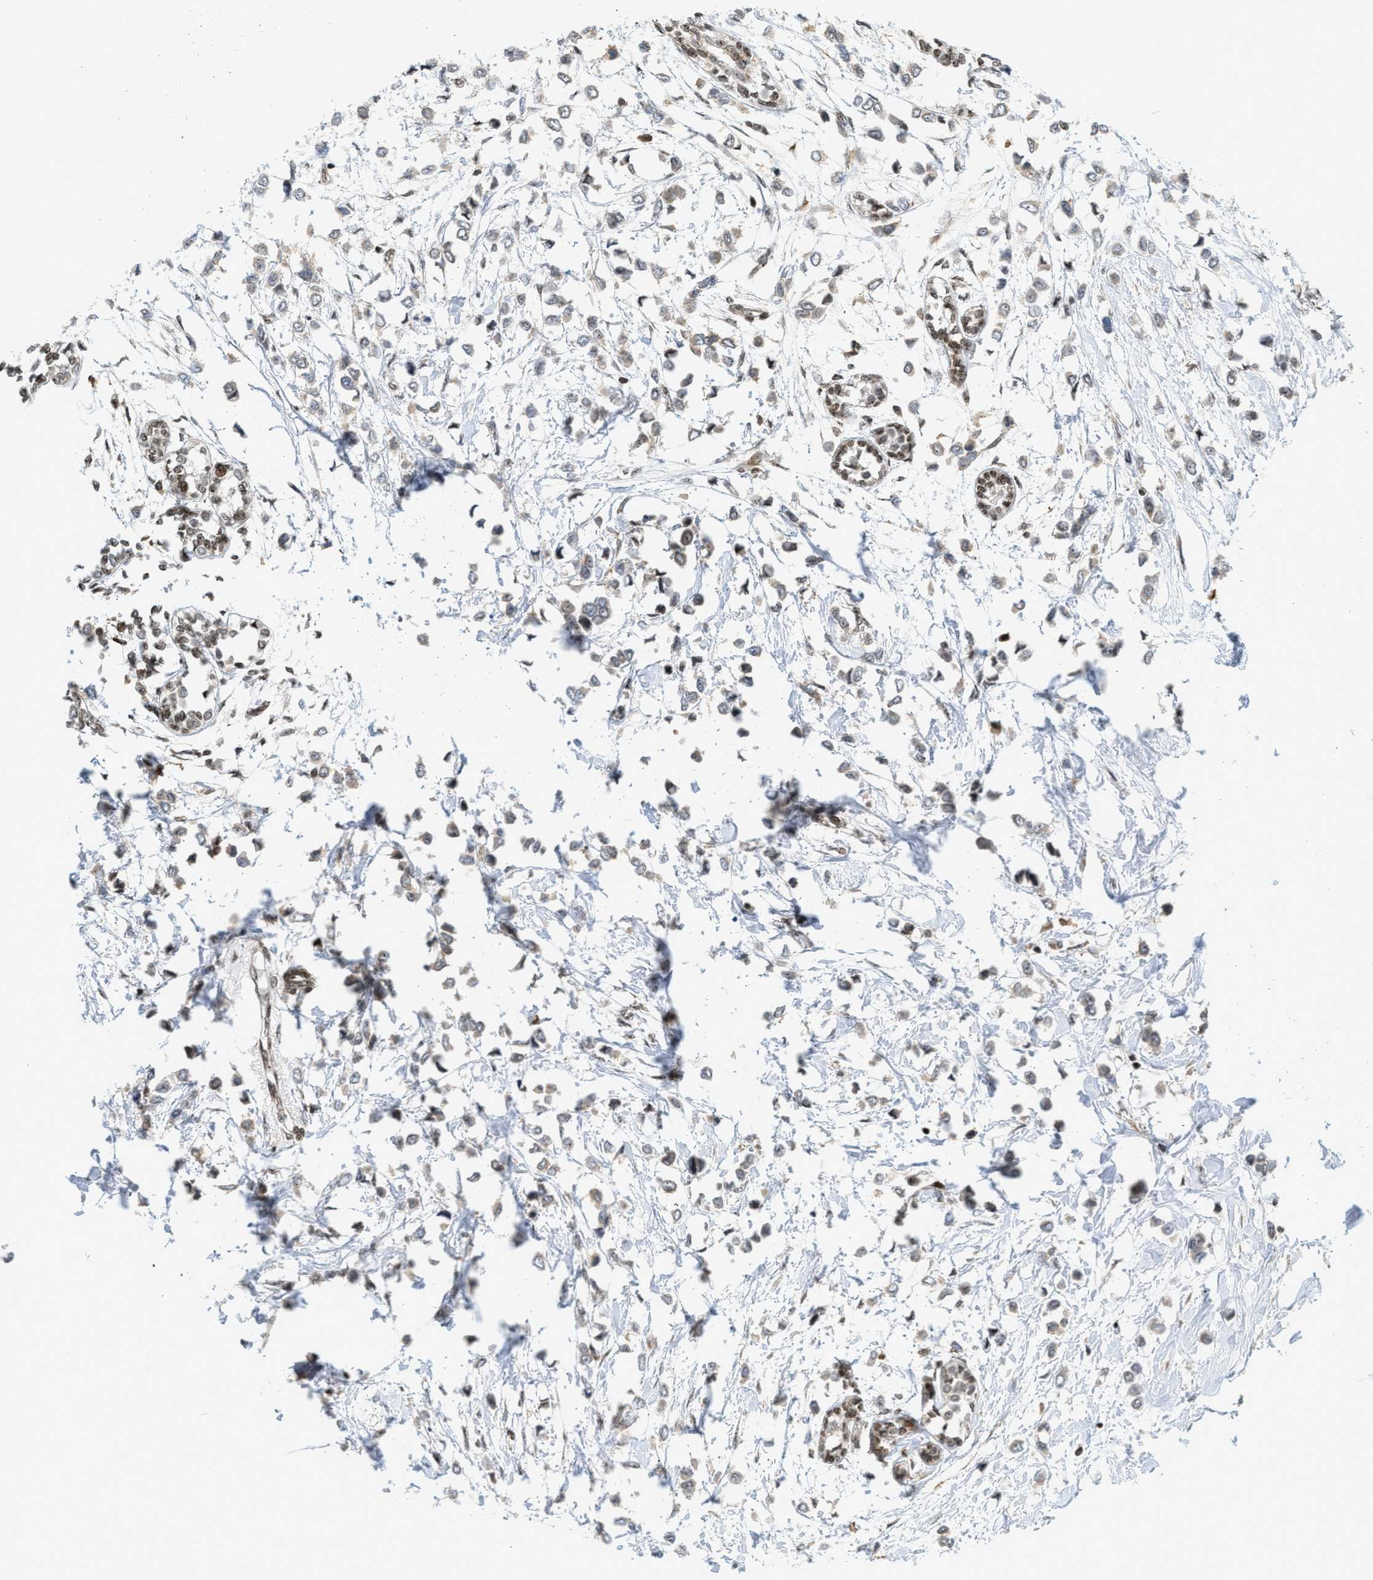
{"staining": {"intensity": "weak", "quantity": "<25%", "location": "cytoplasmic/membranous"}, "tissue": "breast cancer", "cell_type": "Tumor cells", "image_type": "cancer", "snomed": [{"axis": "morphology", "description": "Lobular carcinoma"}, {"axis": "topography", "description": "Breast"}], "caption": "An immunohistochemistry (IHC) histopathology image of breast cancer is shown. There is no staining in tumor cells of breast cancer. (DAB (3,3'-diaminobenzidine) immunohistochemistry, high magnification).", "gene": "ZNF22", "patient": {"sex": "female", "age": 51}}